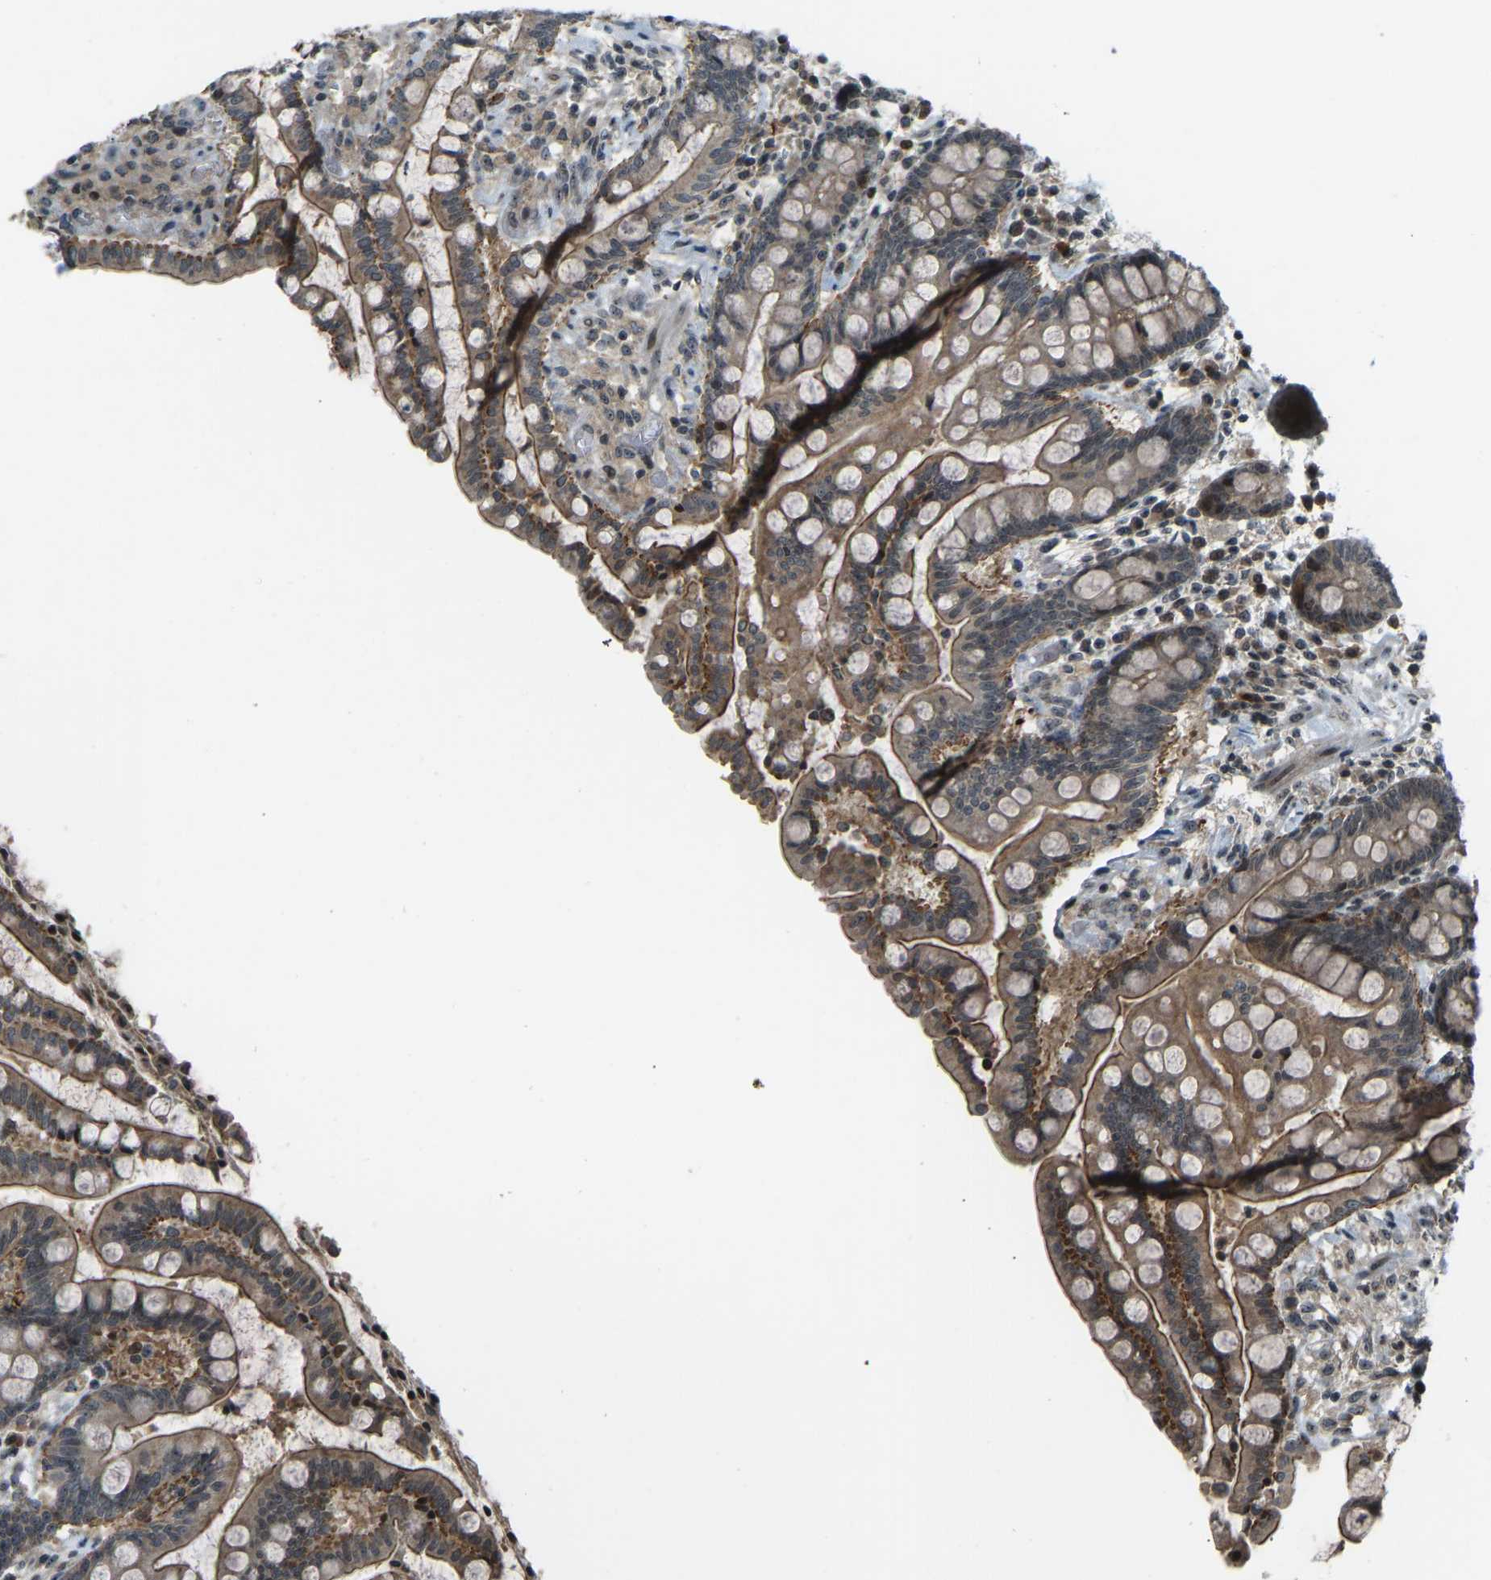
{"staining": {"intensity": "moderate", "quantity": ">75%", "location": "cytoplasmic/membranous,nuclear"}, "tissue": "colon", "cell_type": "Endothelial cells", "image_type": "normal", "snomed": [{"axis": "morphology", "description": "Normal tissue, NOS"}, {"axis": "topography", "description": "Colon"}], "caption": "Immunohistochemical staining of unremarkable human colon exhibits medium levels of moderate cytoplasmic/membranous,nuclear expression in about >75% of endothelial cells.", "gene": "SVOPL", "patient": {"sex": "male", "age": 73}}